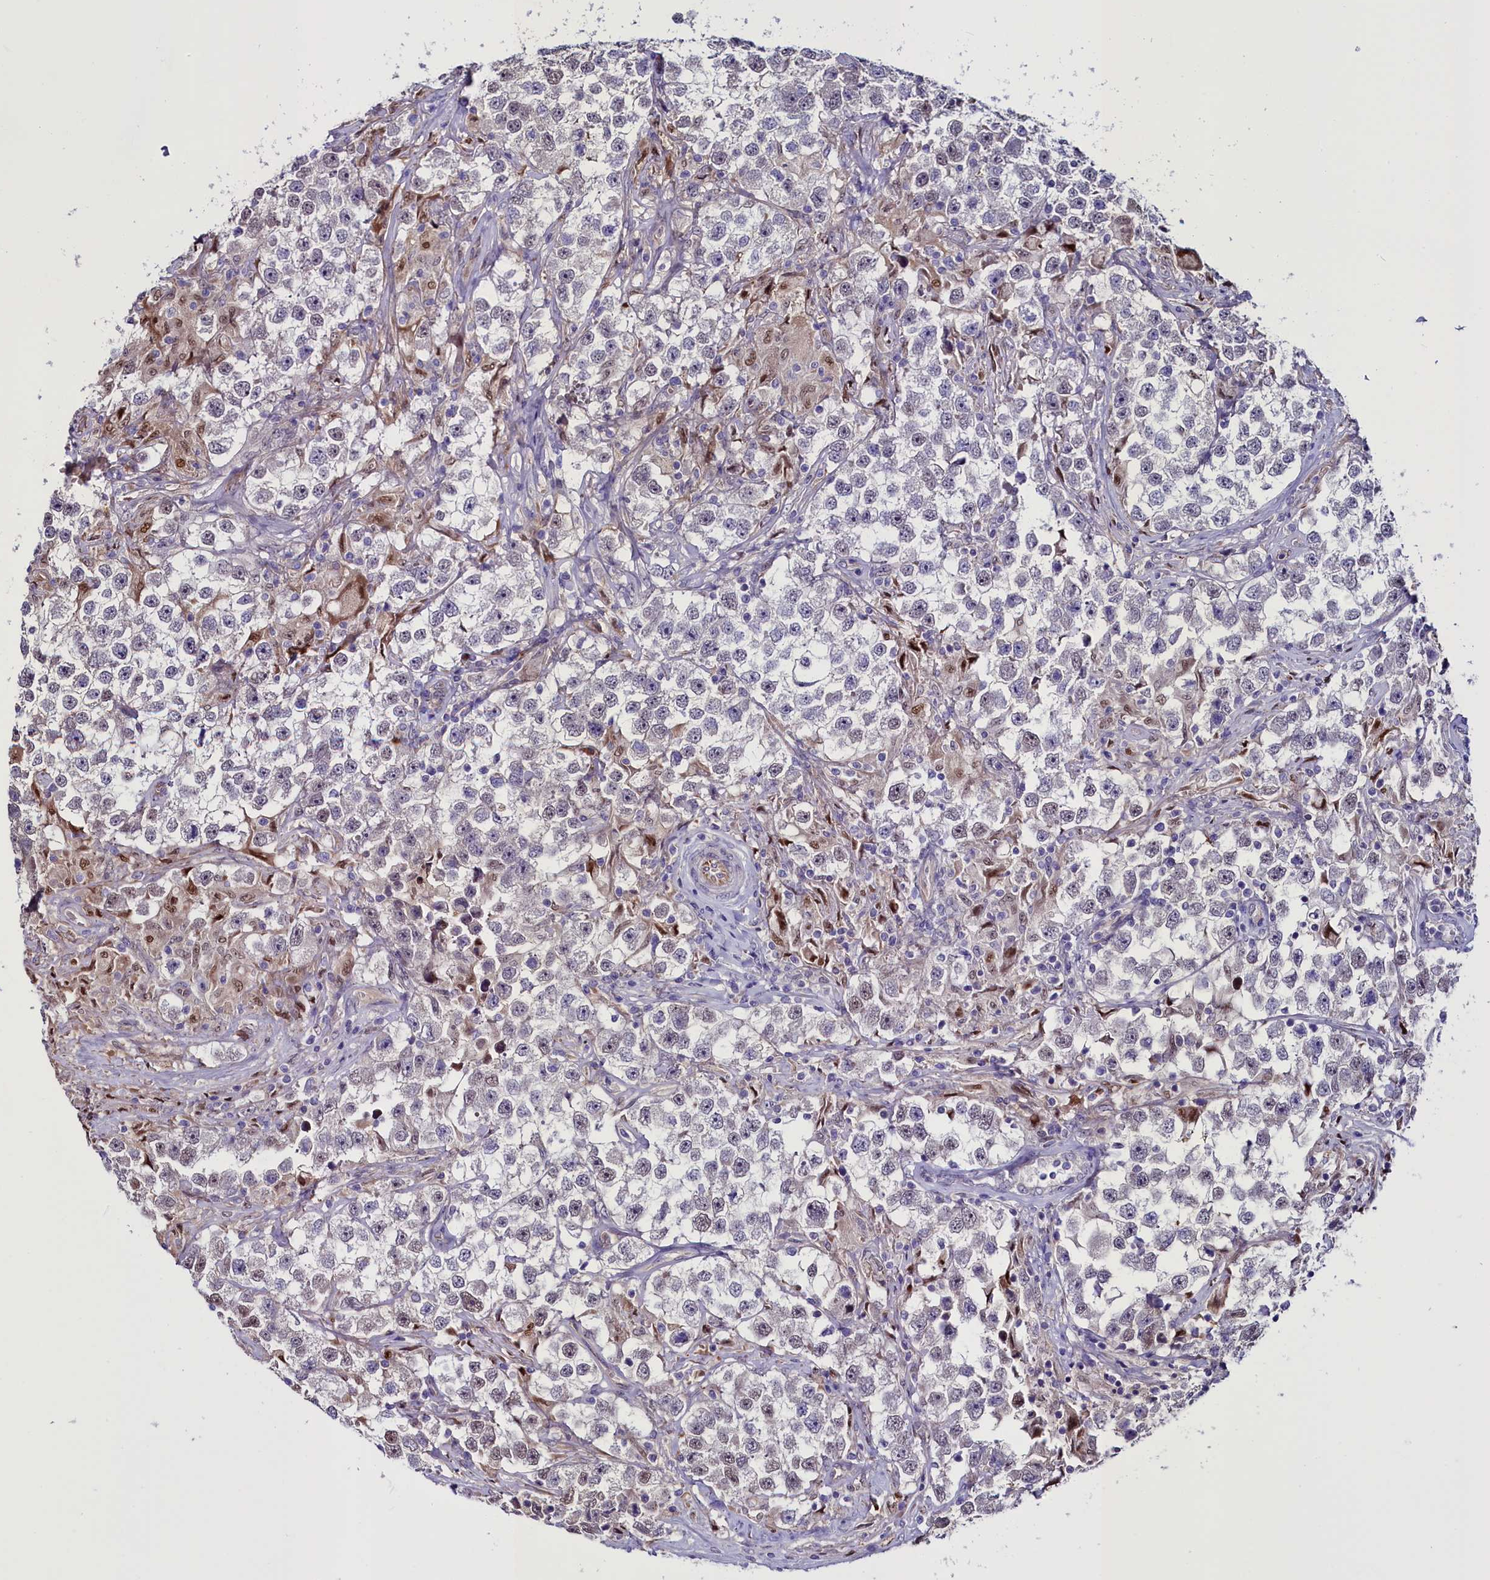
{"staining": {"intensity": "negative", "quantity": "none", "location": "none"}, "tissue": "testis cancer", "cell_type": "Tumor cells", "image_type": "cancer", "snomed": [{"axis": "morphology", "description": "Seminoma, NOS"}, {"axis": "topography", "description": "Testis"}], "caption": "An image of human testis cancer is negative for staining in tumor cells. Brightfield microscopy of IHC stained with DAB (3,3'-diaminobenzidine) (brown) and hematoxylin (blue), captured at high magnification.", "gene": "PDILT", "patient": {"sex": "male", "age": 46}}